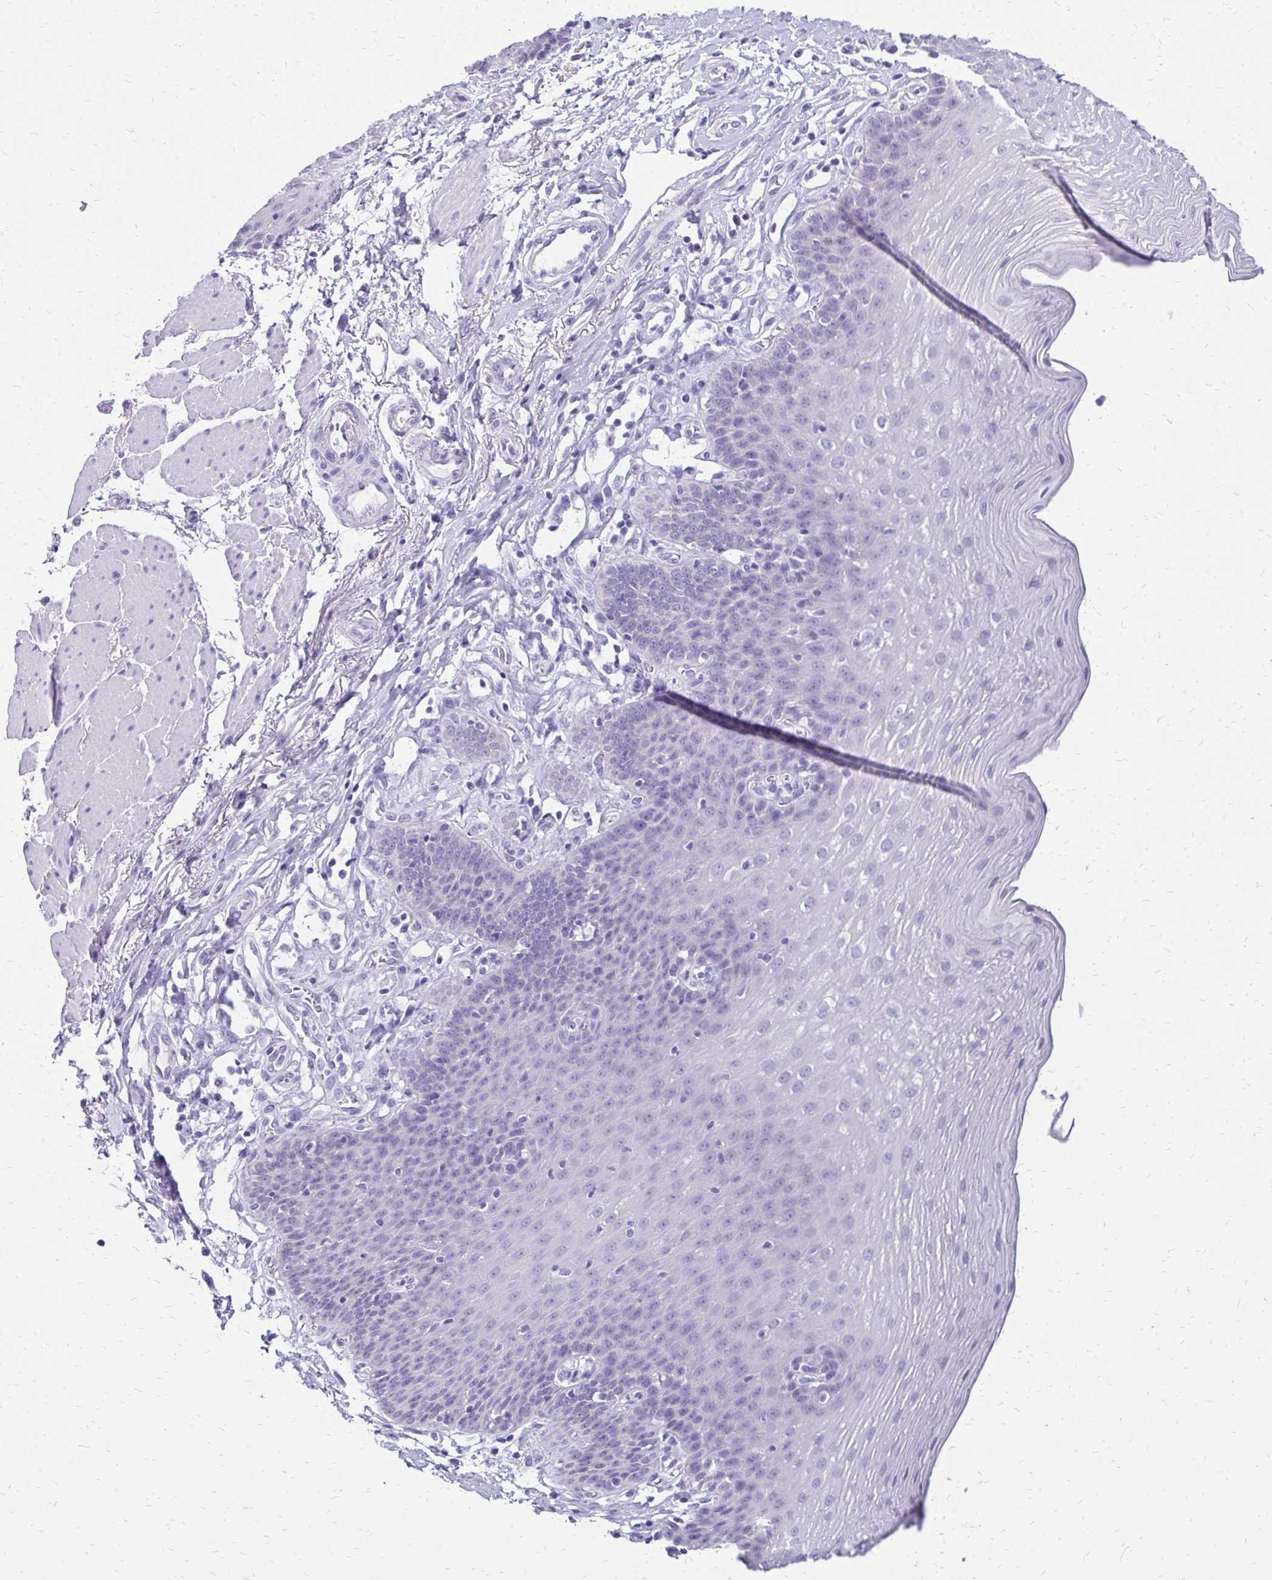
{"staining": {"intensity": "negative", "quantity": "none", "location": "none"}, "tissue": "esophagus", "cell_type": "Squamous epithelial cells", "image_type": "normal", "snomed": [{"axis": "morphology", "description": "Normal tissue, NOS"}, {"axis": "topography", "description": "Esophagus"}], "caption": "This is an immunohistochemistry micrograph of unremarkable human esophagus. There is no expression in squamous epithelial cells.", "gene": "SLC32A1", "patient": {"sex": "female", "age": 81}}